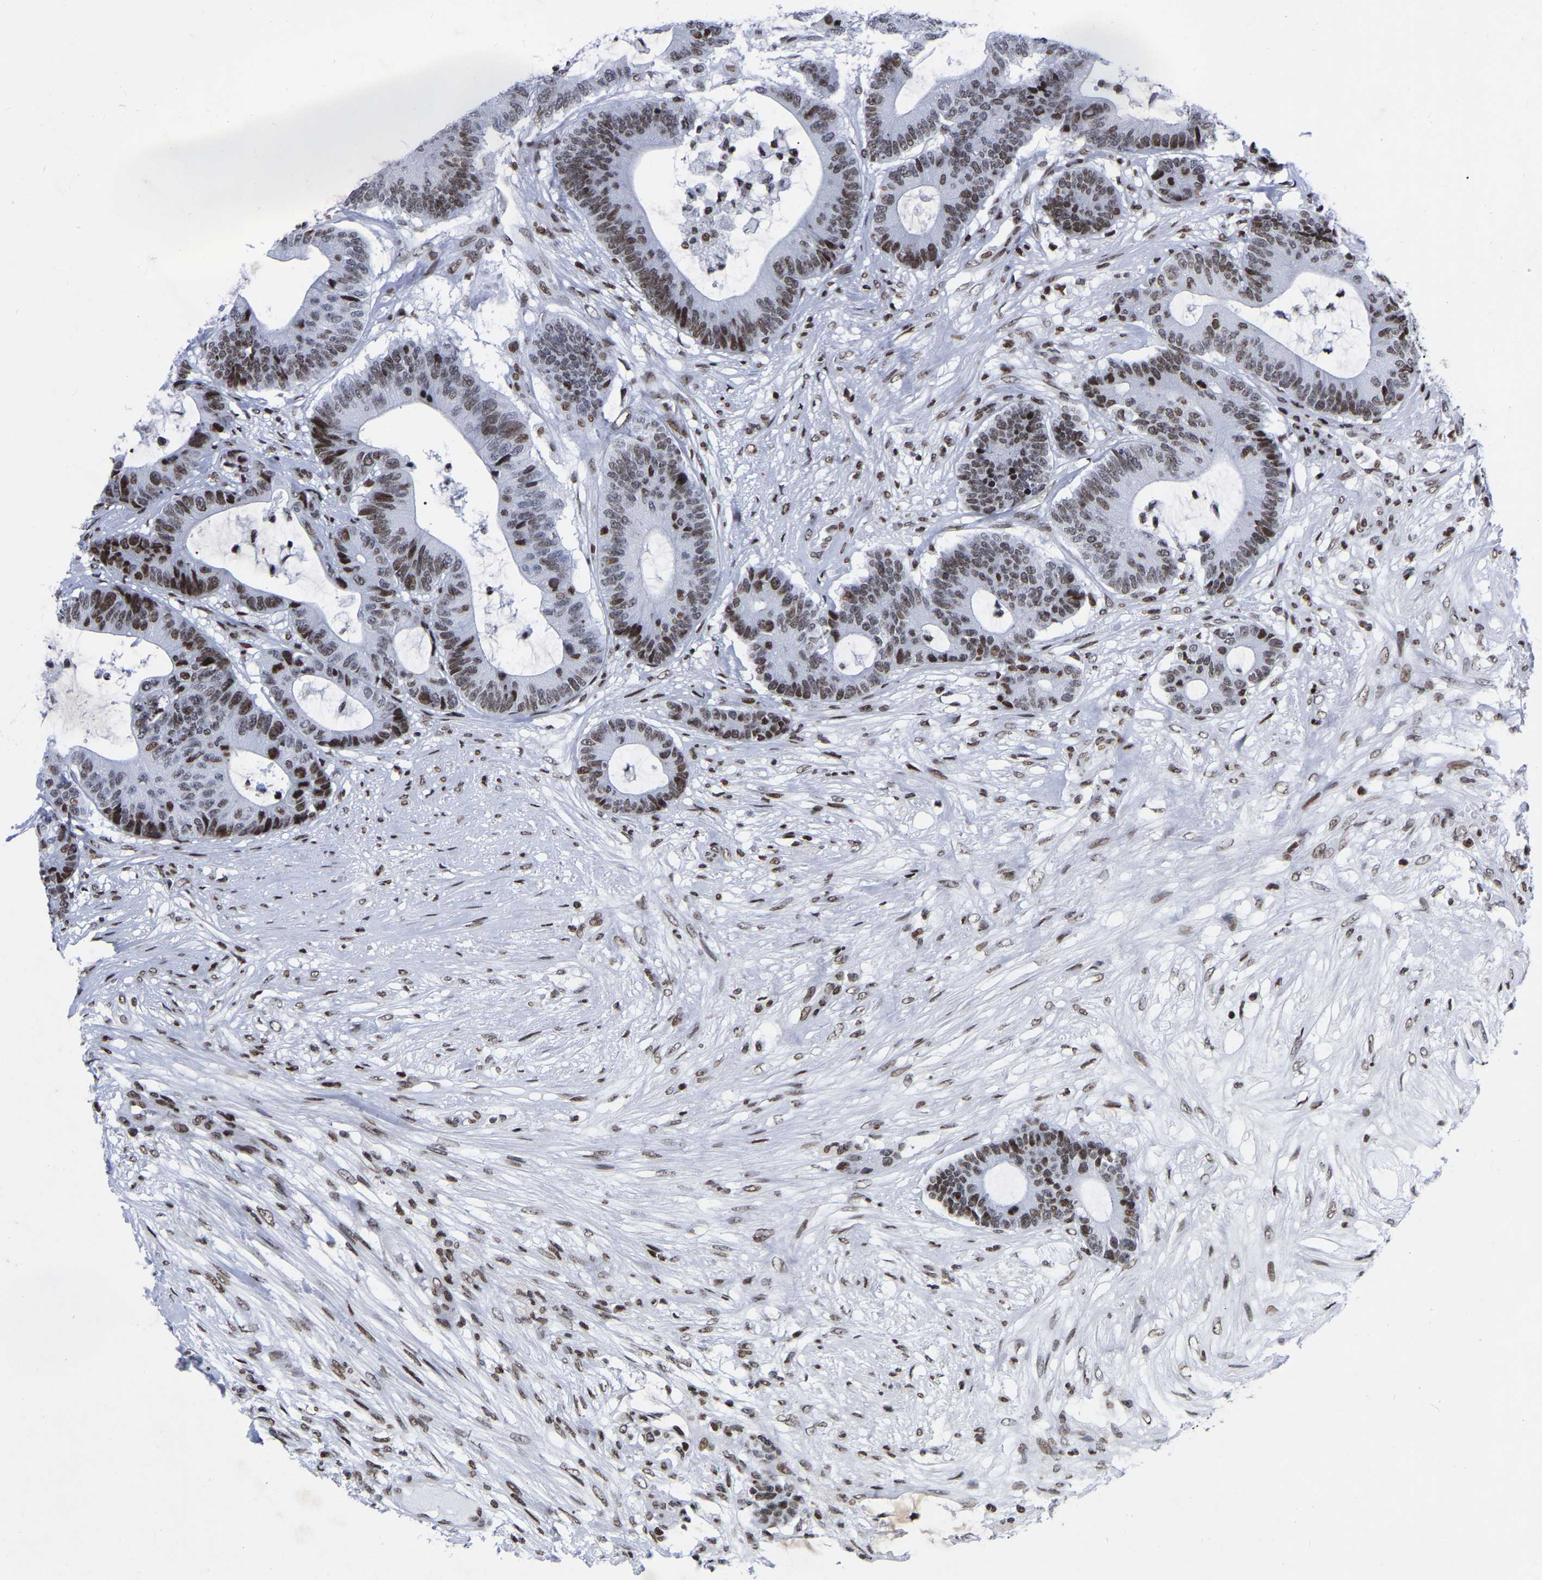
{"staining": {"intensity": "moderate", "quantity": ">75%", "location": "nuclear"}, "tissue": "colorectal cancer", "cell_type": "Tumor cells", "image_type": "cancer", "snomed": [{"axis": "morphology", "description": "Adenocarcinoma, NOS"}, {"axis": "topography", "description": "Colon"}], "caption": "Immunohistochemical staining of human colorectal adenocarcinoma reveals medium levels of moderate nuclear positivity in about >75% of tumor cells. (DAB IHC with brightfield microscopy, high magnification).", "gene": "PRCC", "patient": {"sex": "female", "age": 84}}